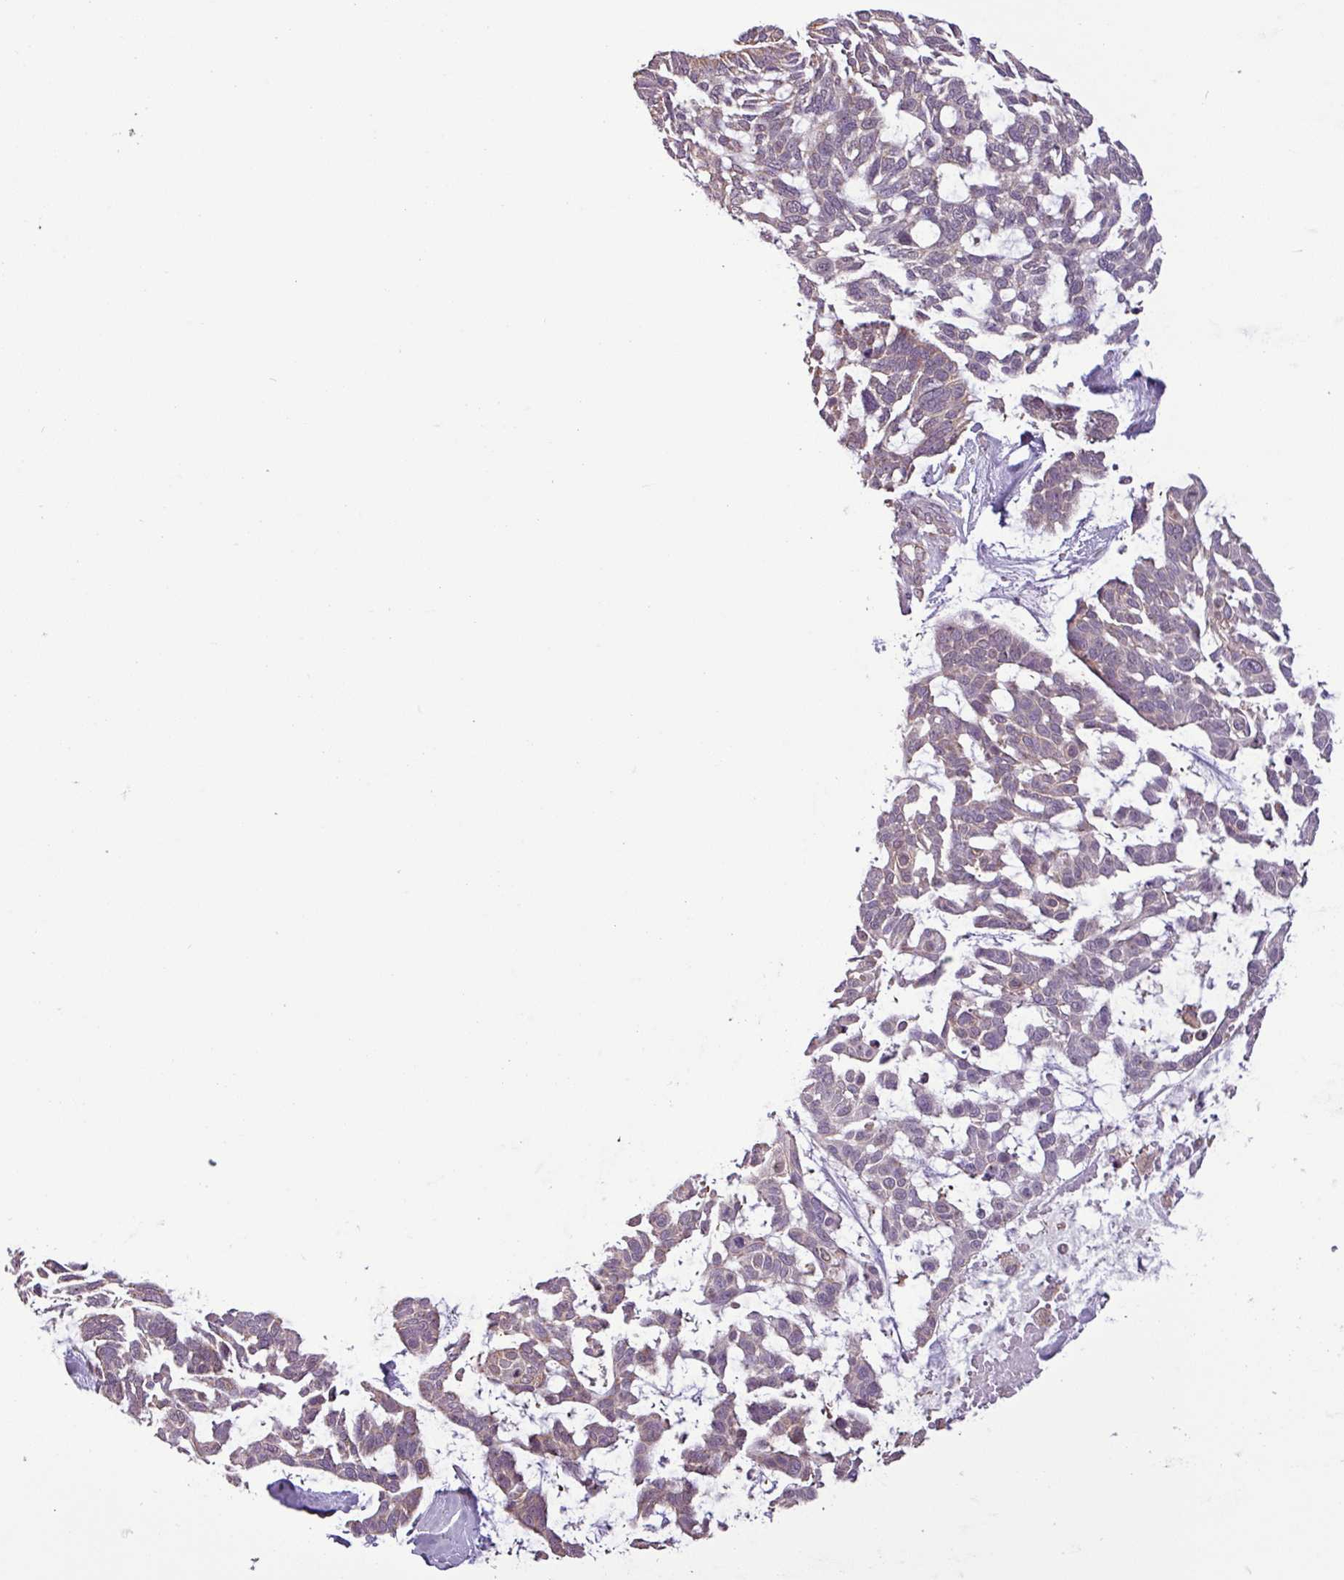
{"staining": {"intensity": "weak", "quantity": "25%-75%", "location": "cytoplasmic/membranous"}, "tissue": "skin cancer", "cell_type": "Tumor cells", "image_type": "cancer", "snomed": [{"axis": "morphology", "description": "Basal cell carcinoma"}, {"axis": "topography", "description": "Skin"}], "caption": "Protein staining of skin cancer (basal cell carcinoma) tissue shows weak cytoplasmic/membranous positivity in approximately 25%-75% of tumor cells.", "gene": "MCTP2", "patient": {"sex": "male", "age": 88}}